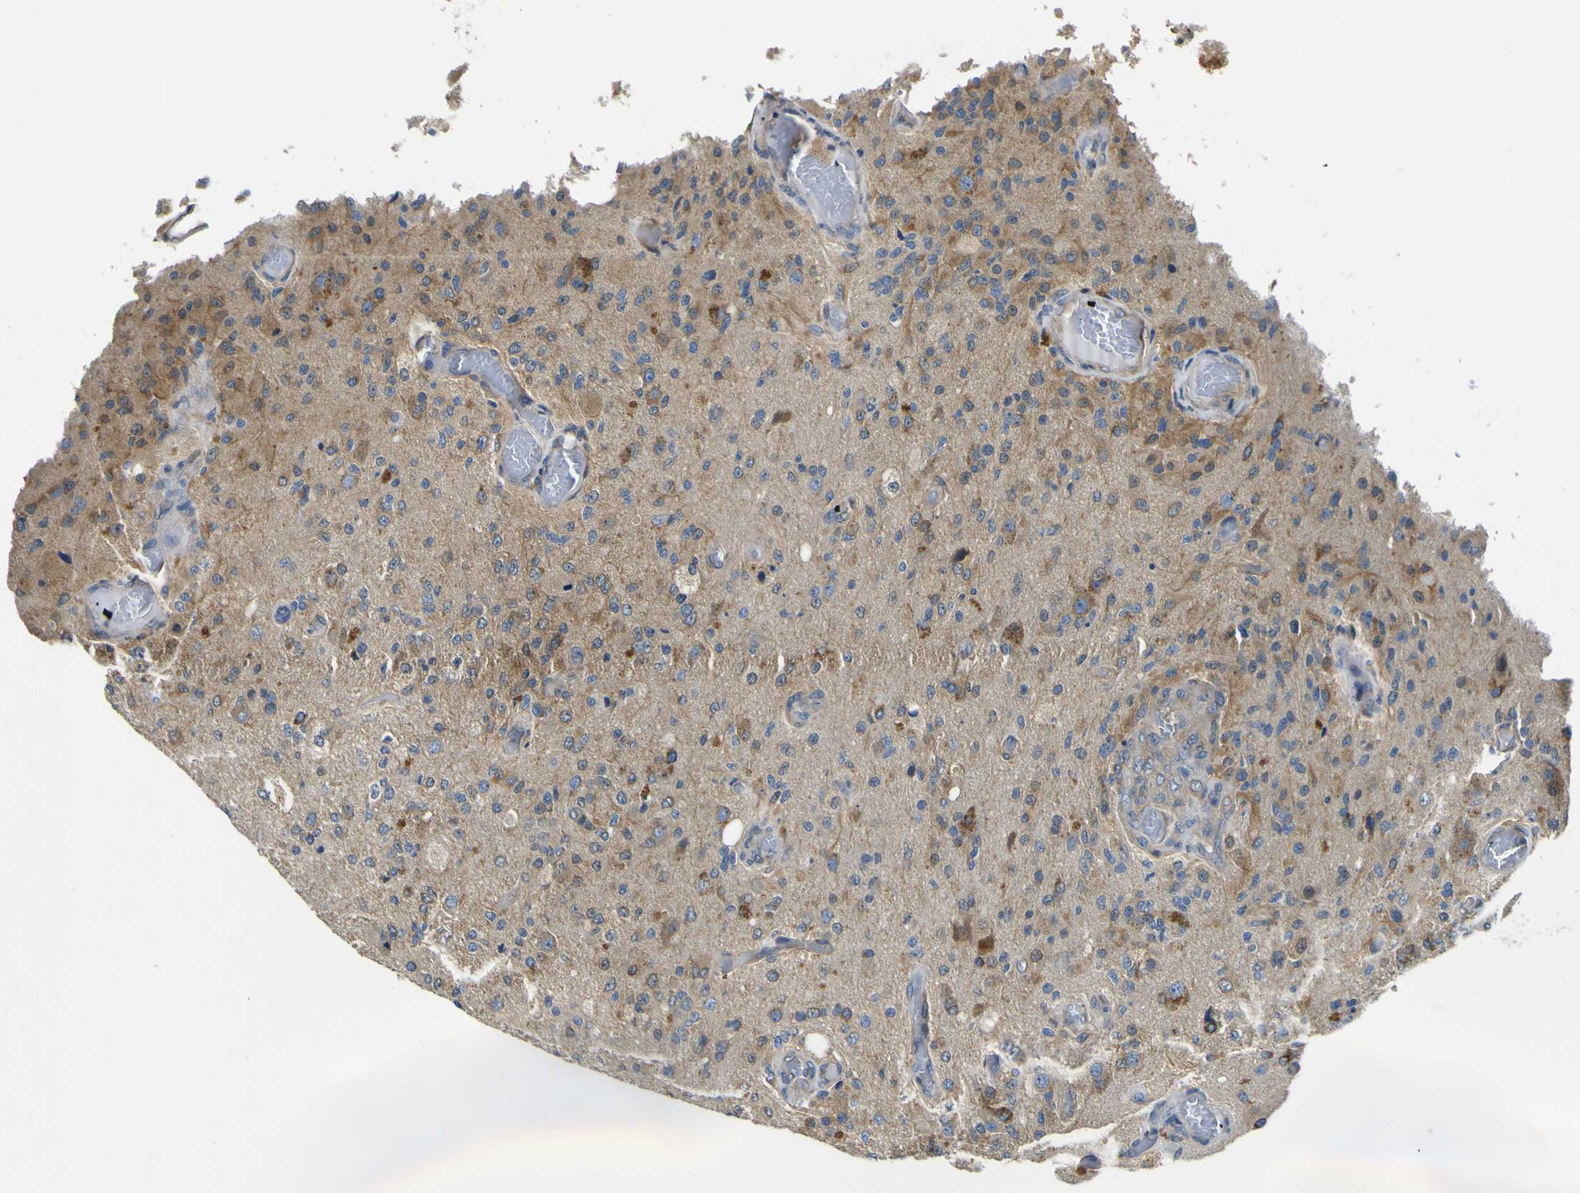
{"staining": {"intensity": "moderate", "quantity": "25%-75%", "location": "cytoplasmic/membranous"}, "tissue": "glioma", "cell_type": "Tumor cells", "image_type": "cancer", "snomed": [{"axis": "morphology", "description": "Normal tissue, NOS"}, {"axis": "morphology", "description": "Glioma, malignant, High grade"}, {"axis": "topography", "description": "Cerebral cortex"}], "caption": "Malignant glioma (high-grade) stained with DAB (3,3'-diaminobenzidine) immunohistochemistry (IHC) displays medium levels of moderate cytoplasmic/membranous expression in approximately 25%-75% of tumor cells. (IHC, brightfield microscopy, high magnification).", "gene": "EML2", "patient": {"sex": "male", "age": 77}}